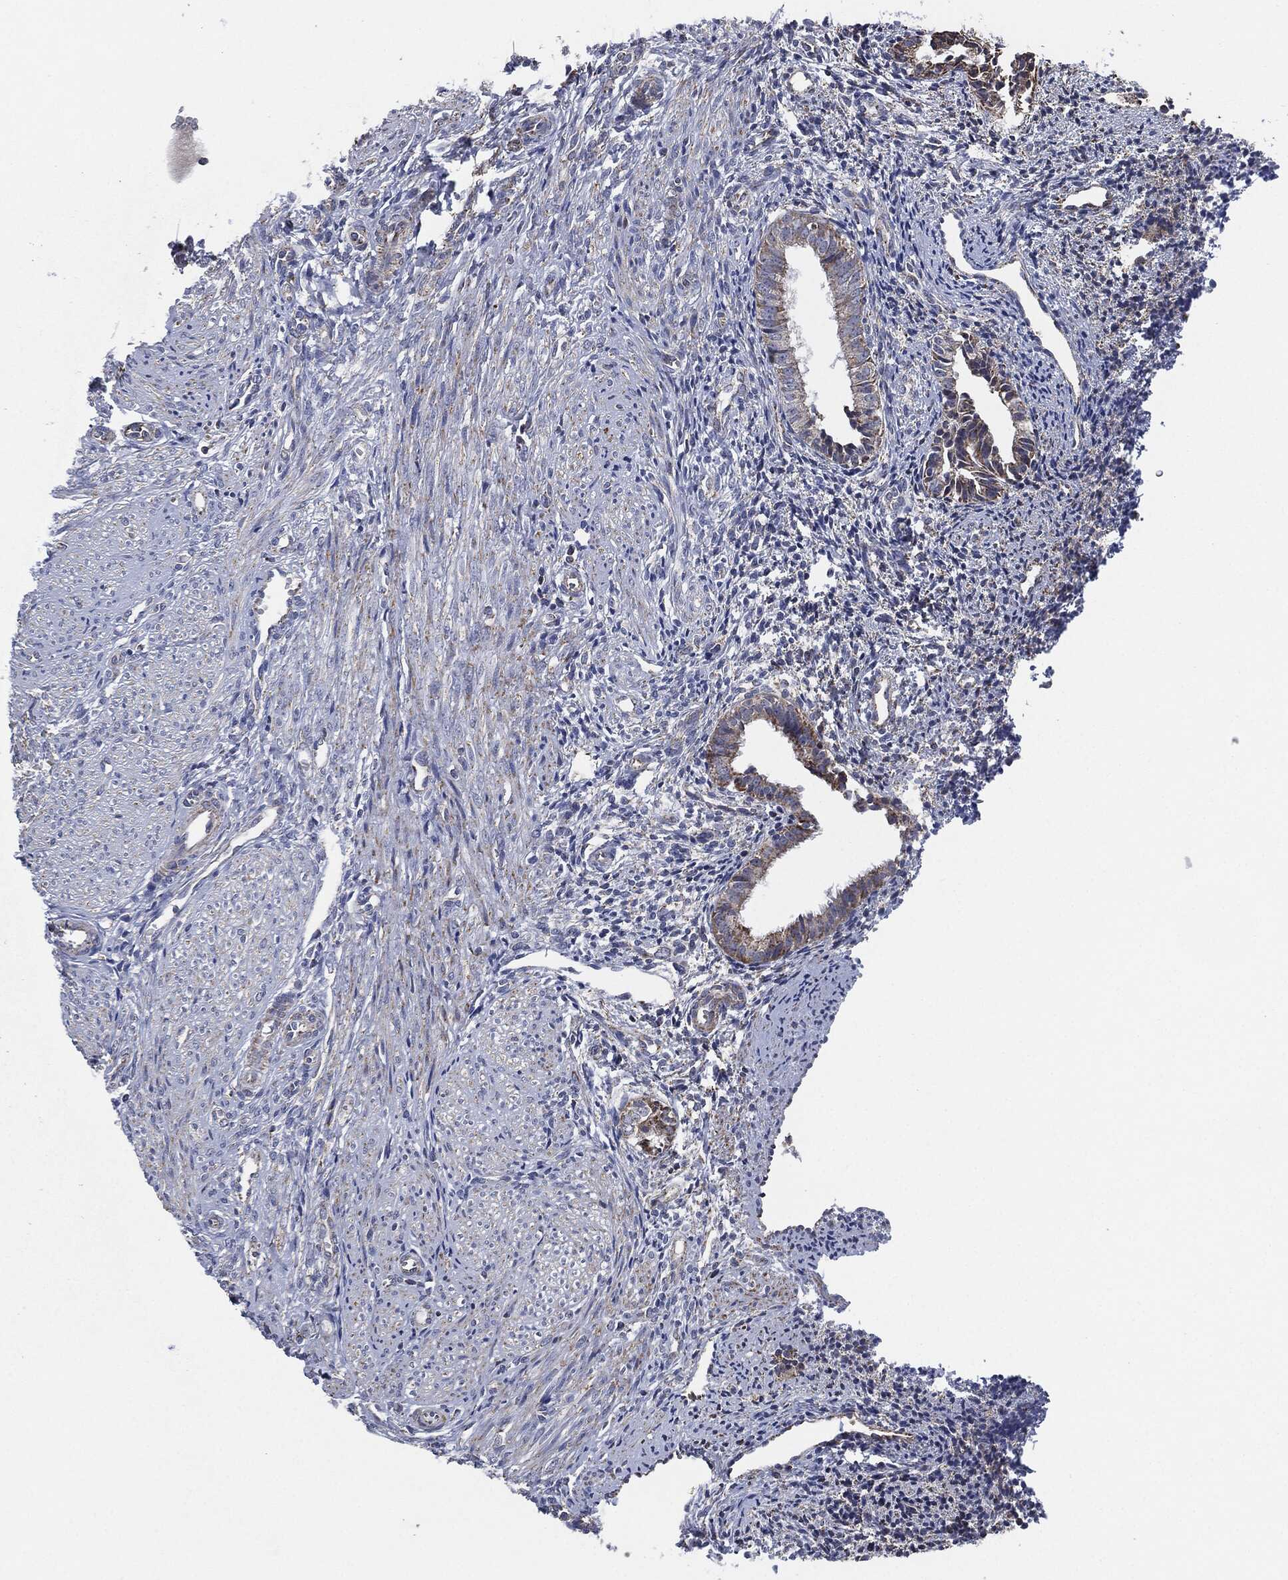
{"staining": {"intensity": "negative", "quantity": "none", "location": "none"}, "tissue": "endometrium", "cell_type": "Cells in endometrial stroma", "image_type": "normal", "snomed": [{"axis": "morphology", "description": "Normal tissue, NOS"}, {"axis": "topography", "description": "Endometrium"}], "caption": "Immunohistochemistry histopathology image of normal endometrium stained for a protein (brown), which exhibits no staining in cells in endometrial stroma. The staining was performed using DAB to visualize the protein expression in brown, while the nuclei were stained in blue with hematoxylin (Magnification: 20x).", "gene": "NDUFV2", "patient": {"sex": "female", "age": 47}}